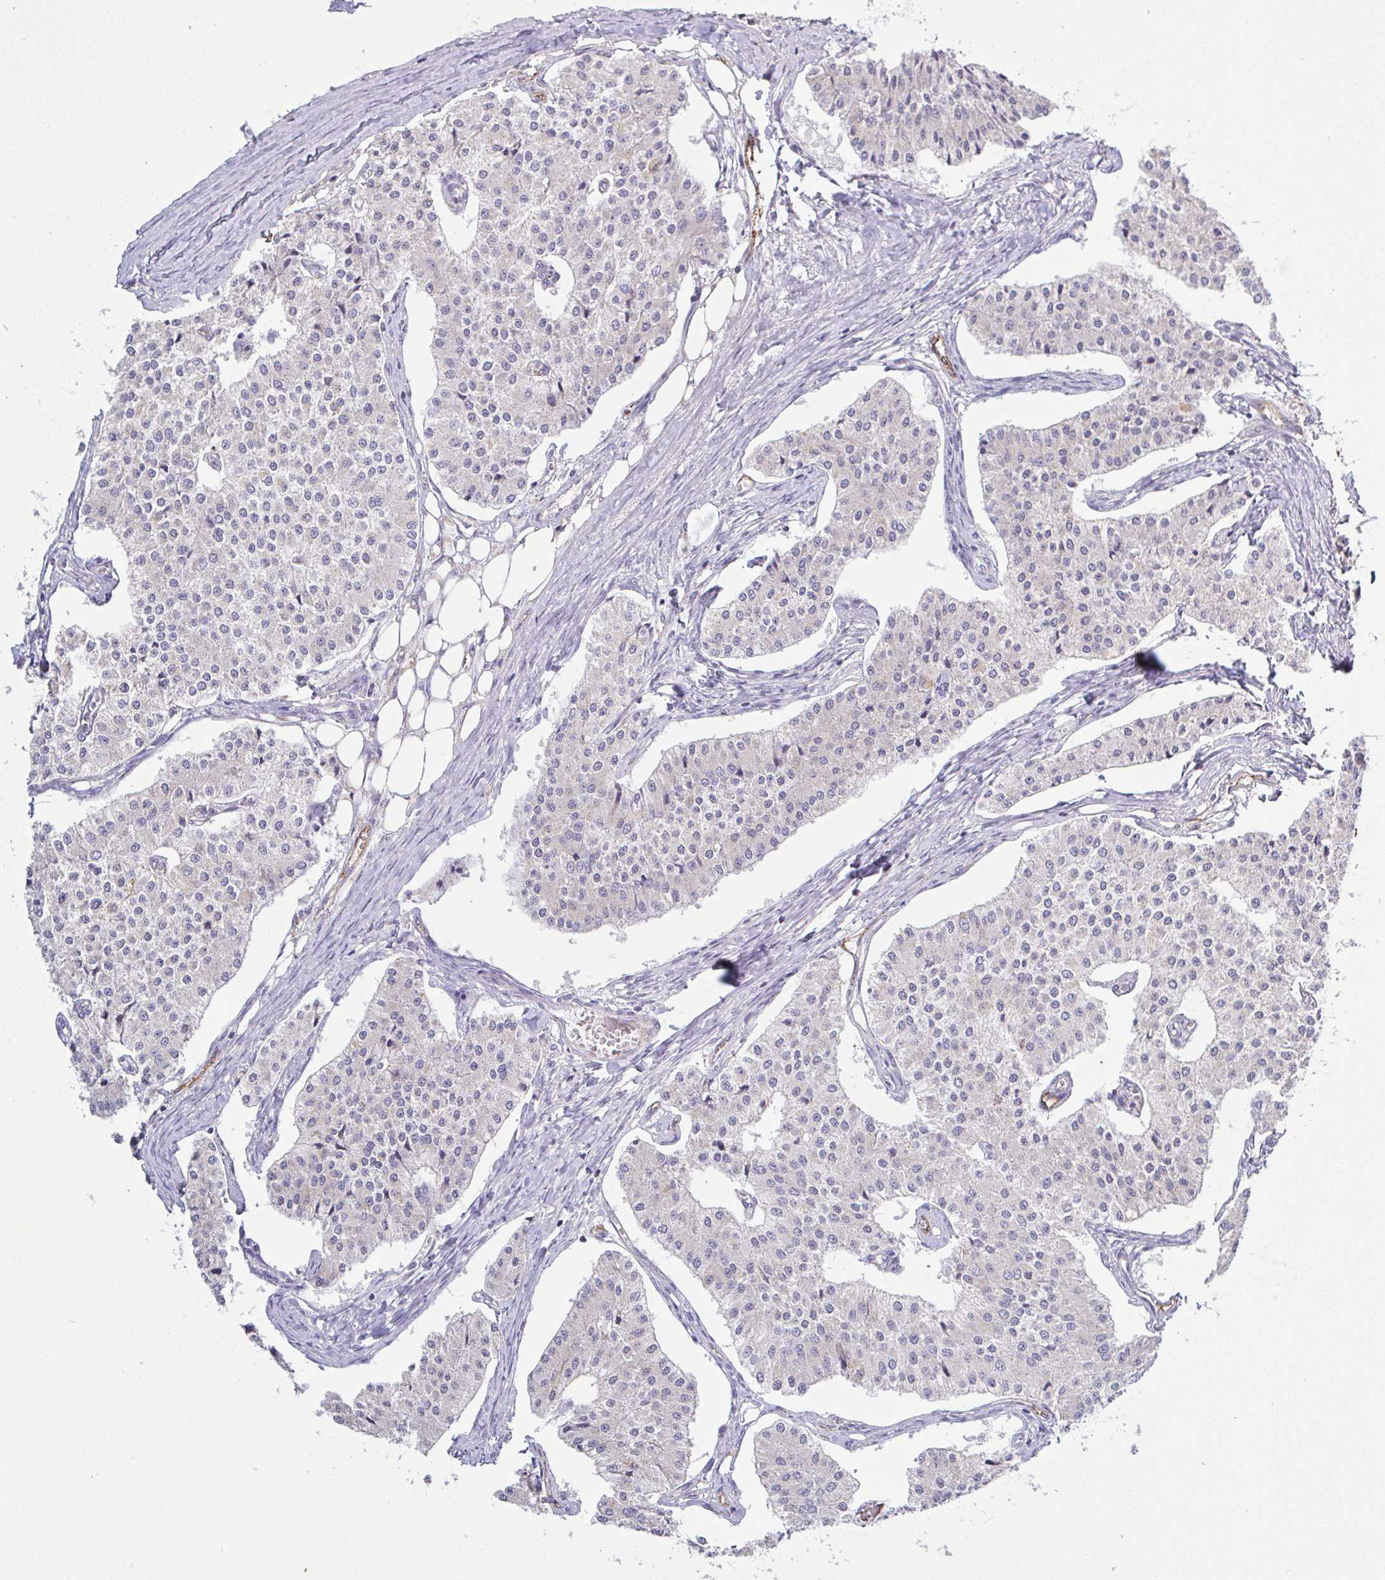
{"staining": {"intensity": "negative", "quantity": "none", "location": "none"}, "tissue": "carcinoid", "cell_type": "Tumor cells", "image_type": "cancer", "snomed": [{"axis": "morphology", "description": "Carcinoid, malignant, NOS"}, {"axis": "topography", "description": "Colon"}], "caption": "The histopathology image displays no significant staining in tumor cells of carcinoid (malignant).", "gene": "PLCD4", "patient": {"sex": "female", "age": 52}}